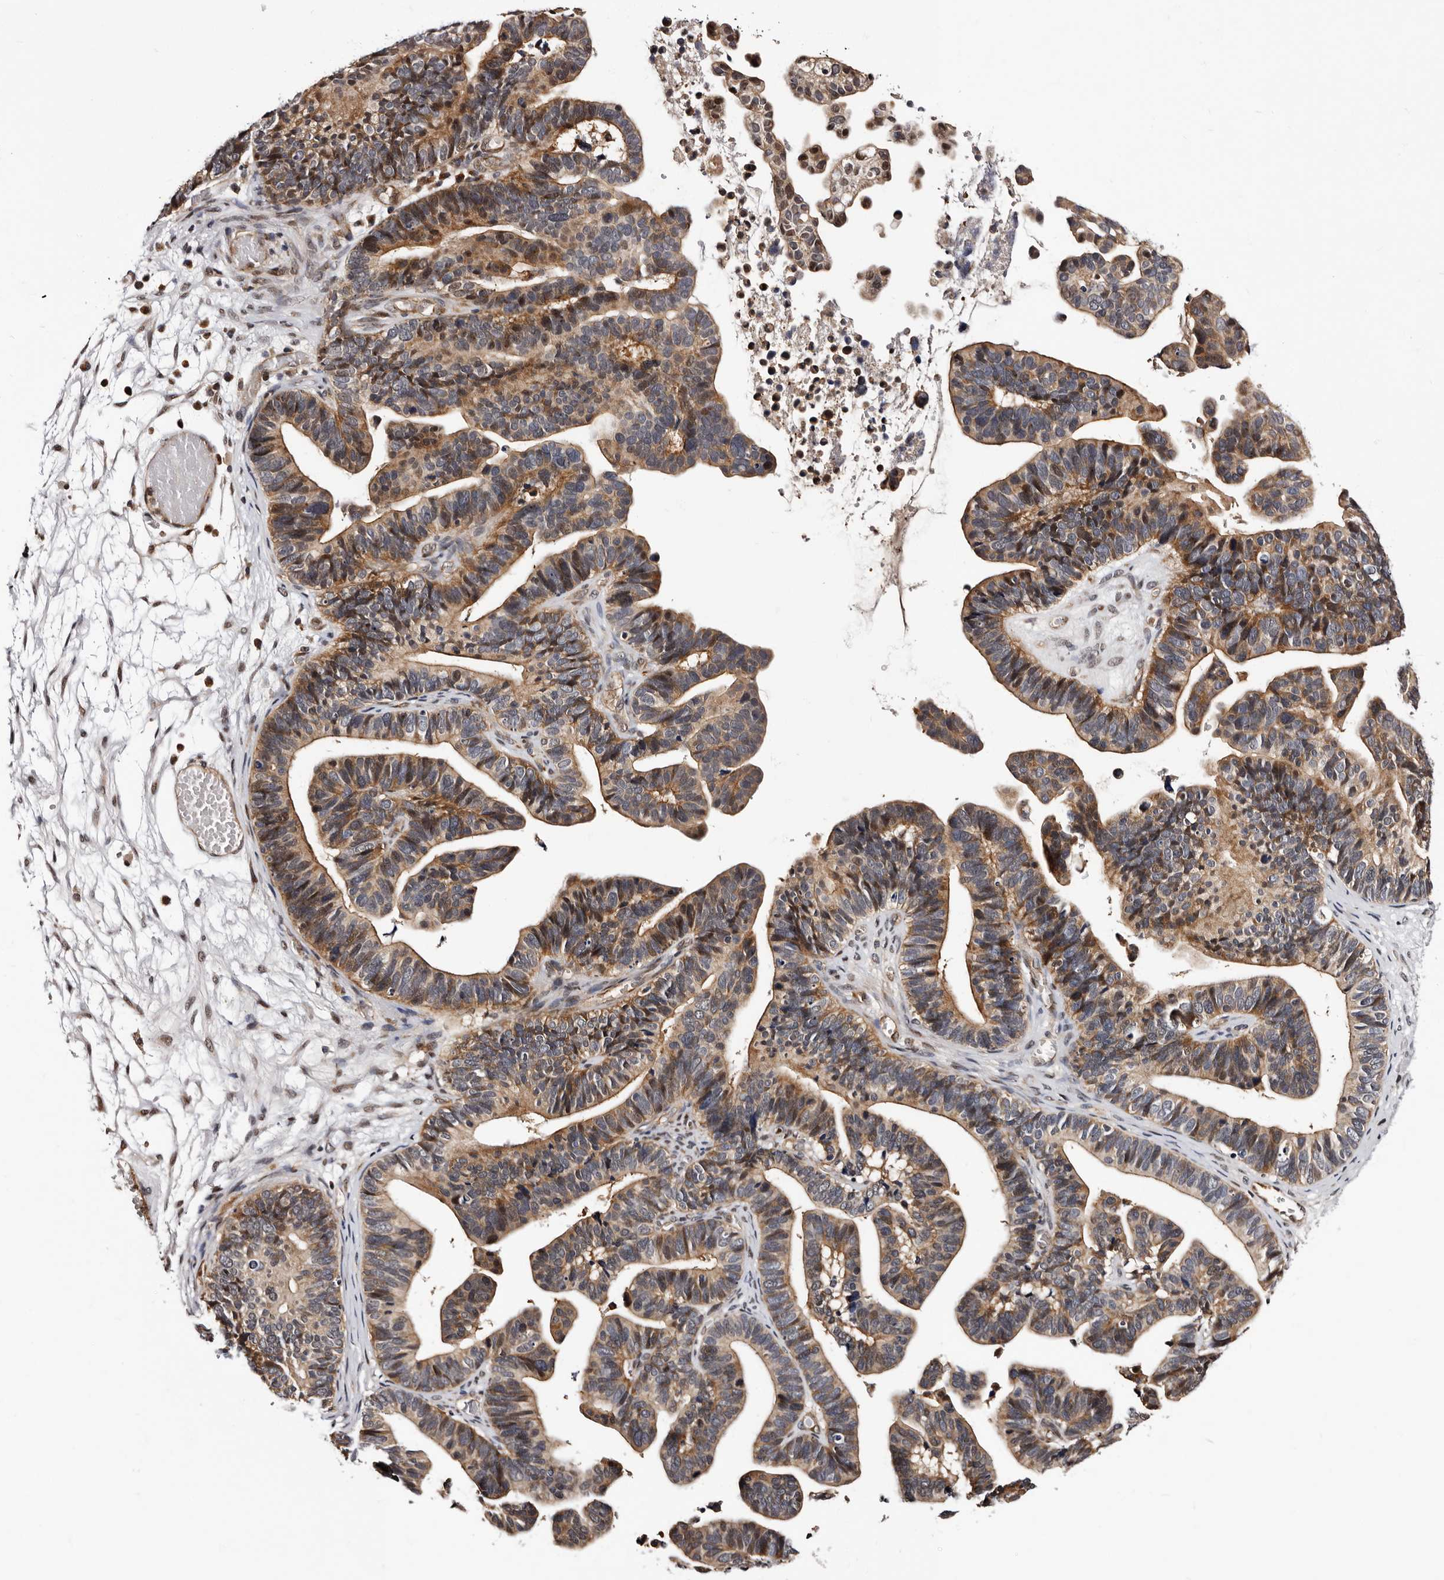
{"staining": {"intensity": "moderate", "quantity": ">75%", "location": "cytoplasmic/membranous,nuclear"}, "tissue": "ovarian cancer", "cell_type": "Tumor cells", "image_type": "cancer", "snomed": [{"axis": "morphology", "description": "Cystadenocarcinoma, serous, NOS"}, {"axis": "topography", "description": "Ovary"}], "caption": "Immunohistochemistry (IHC) photomicrograph of neoplastic tissue: human ovarian cancer (serous cystadenocarcinoma) stained using IHC shows medium levels of moderate protein expression localized specifically in the cytoplasmic/membranous and nuclear of tumor cells, appearing as a cytoplasmic/membranous and nuclear brown color.", "gene": "GLRX3", "patient": {"sex": "female", "age": 56}}